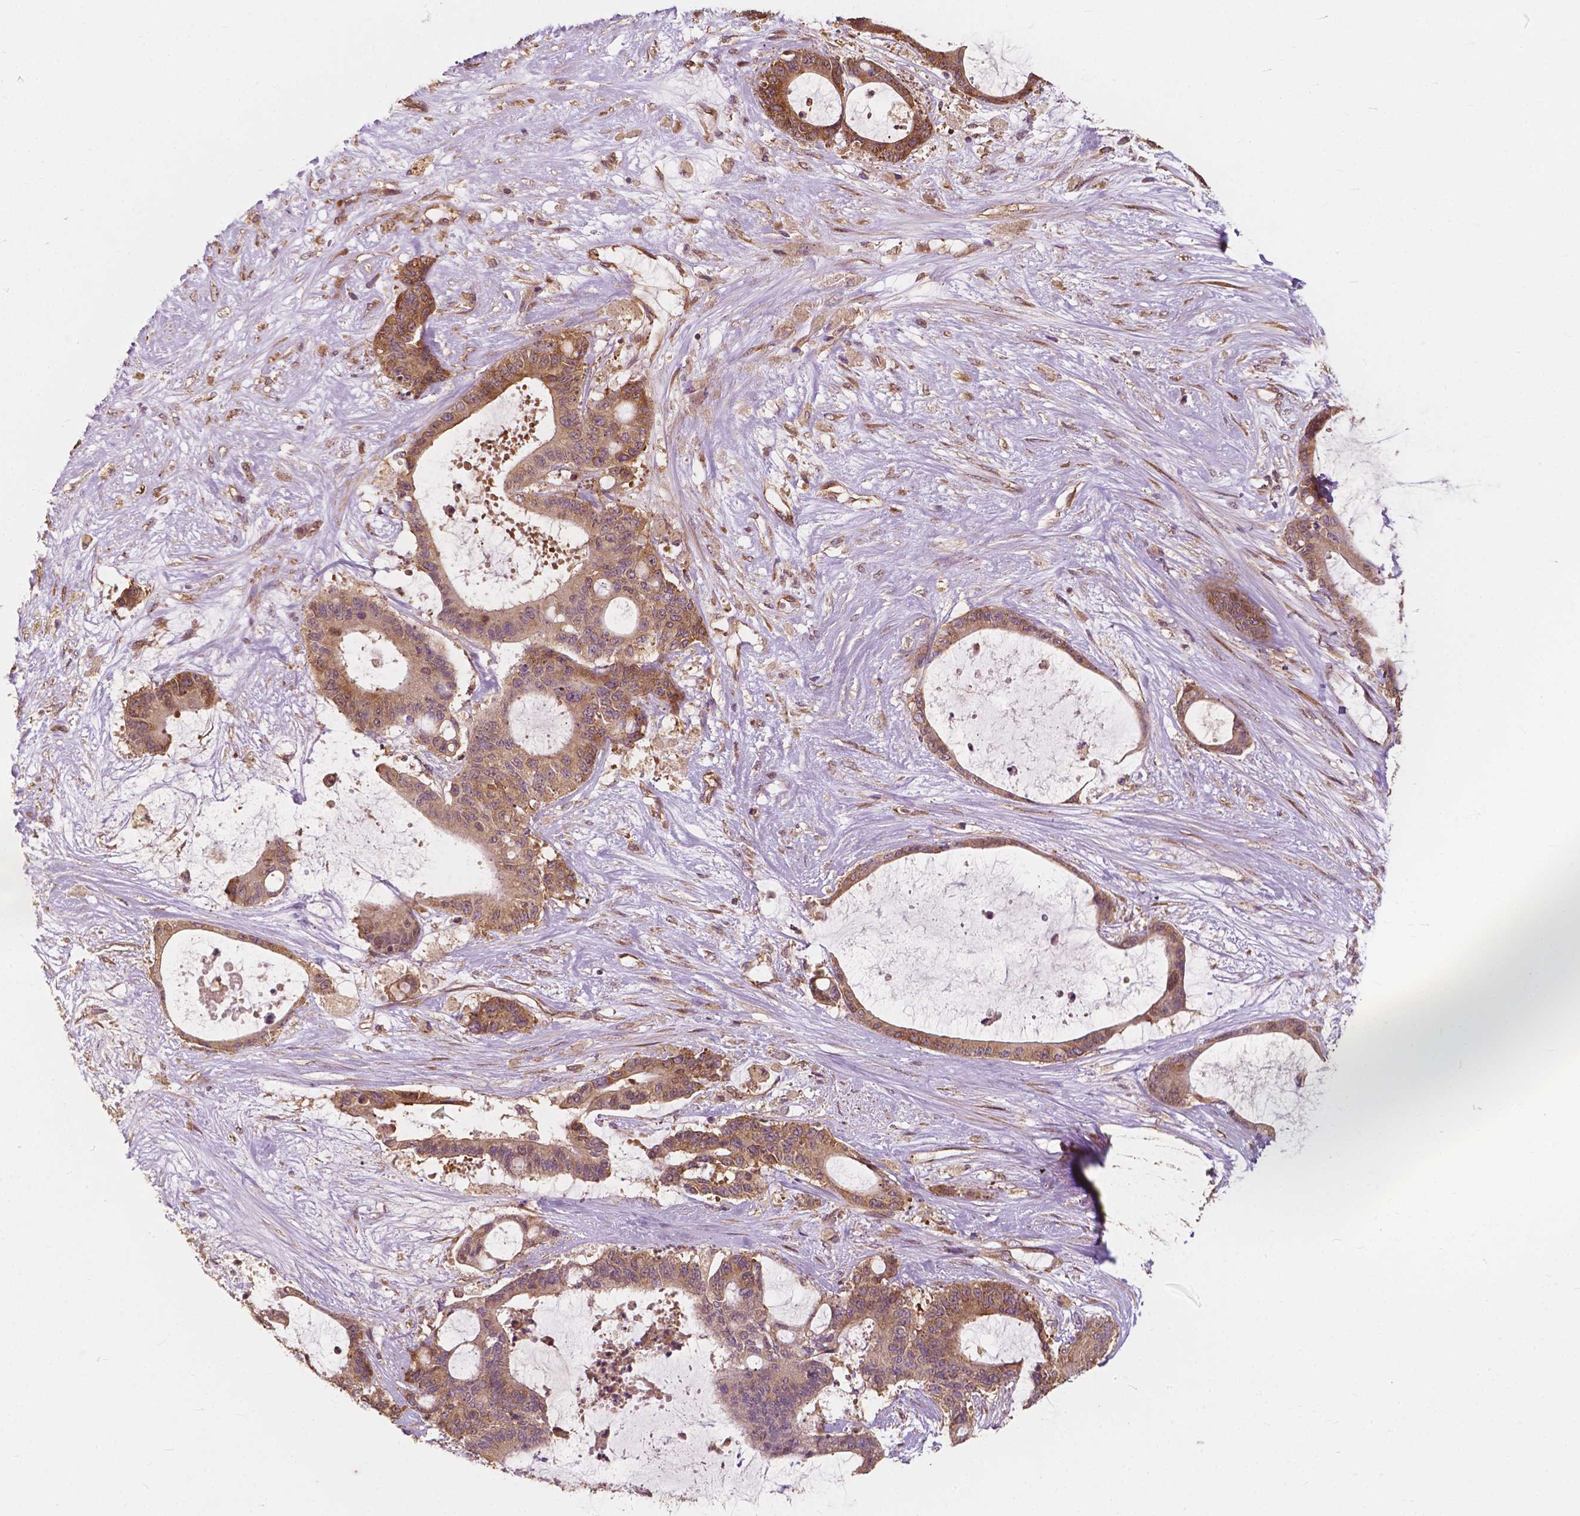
{"staining": {"intensity": "moderate", "quantity": ">75%", "location": "cytoplasmic/membranous"}, "tissue": "liver cancer", "cell_type": "Tumor cells", "image_type": "cancer", "snomed": [{"axis": "morphology", "description": "Normal tissue, NOS"}, {"axis": "morphology", "description": "Cholangiocarcinoma"}, {"axis": "topography", "description": "Liver"}, {"axis": "topography", "description": "Peripheral nerve tissue"}], "caption": "Moderate cytoplasmic/membranous staining for a protein is identified in approximately >75% of tumor cells of liver cancer (cholangiocarcinoma) using IHC.", "gene": "G3BP1", "patient": {"sex": "female", "age": 73}}